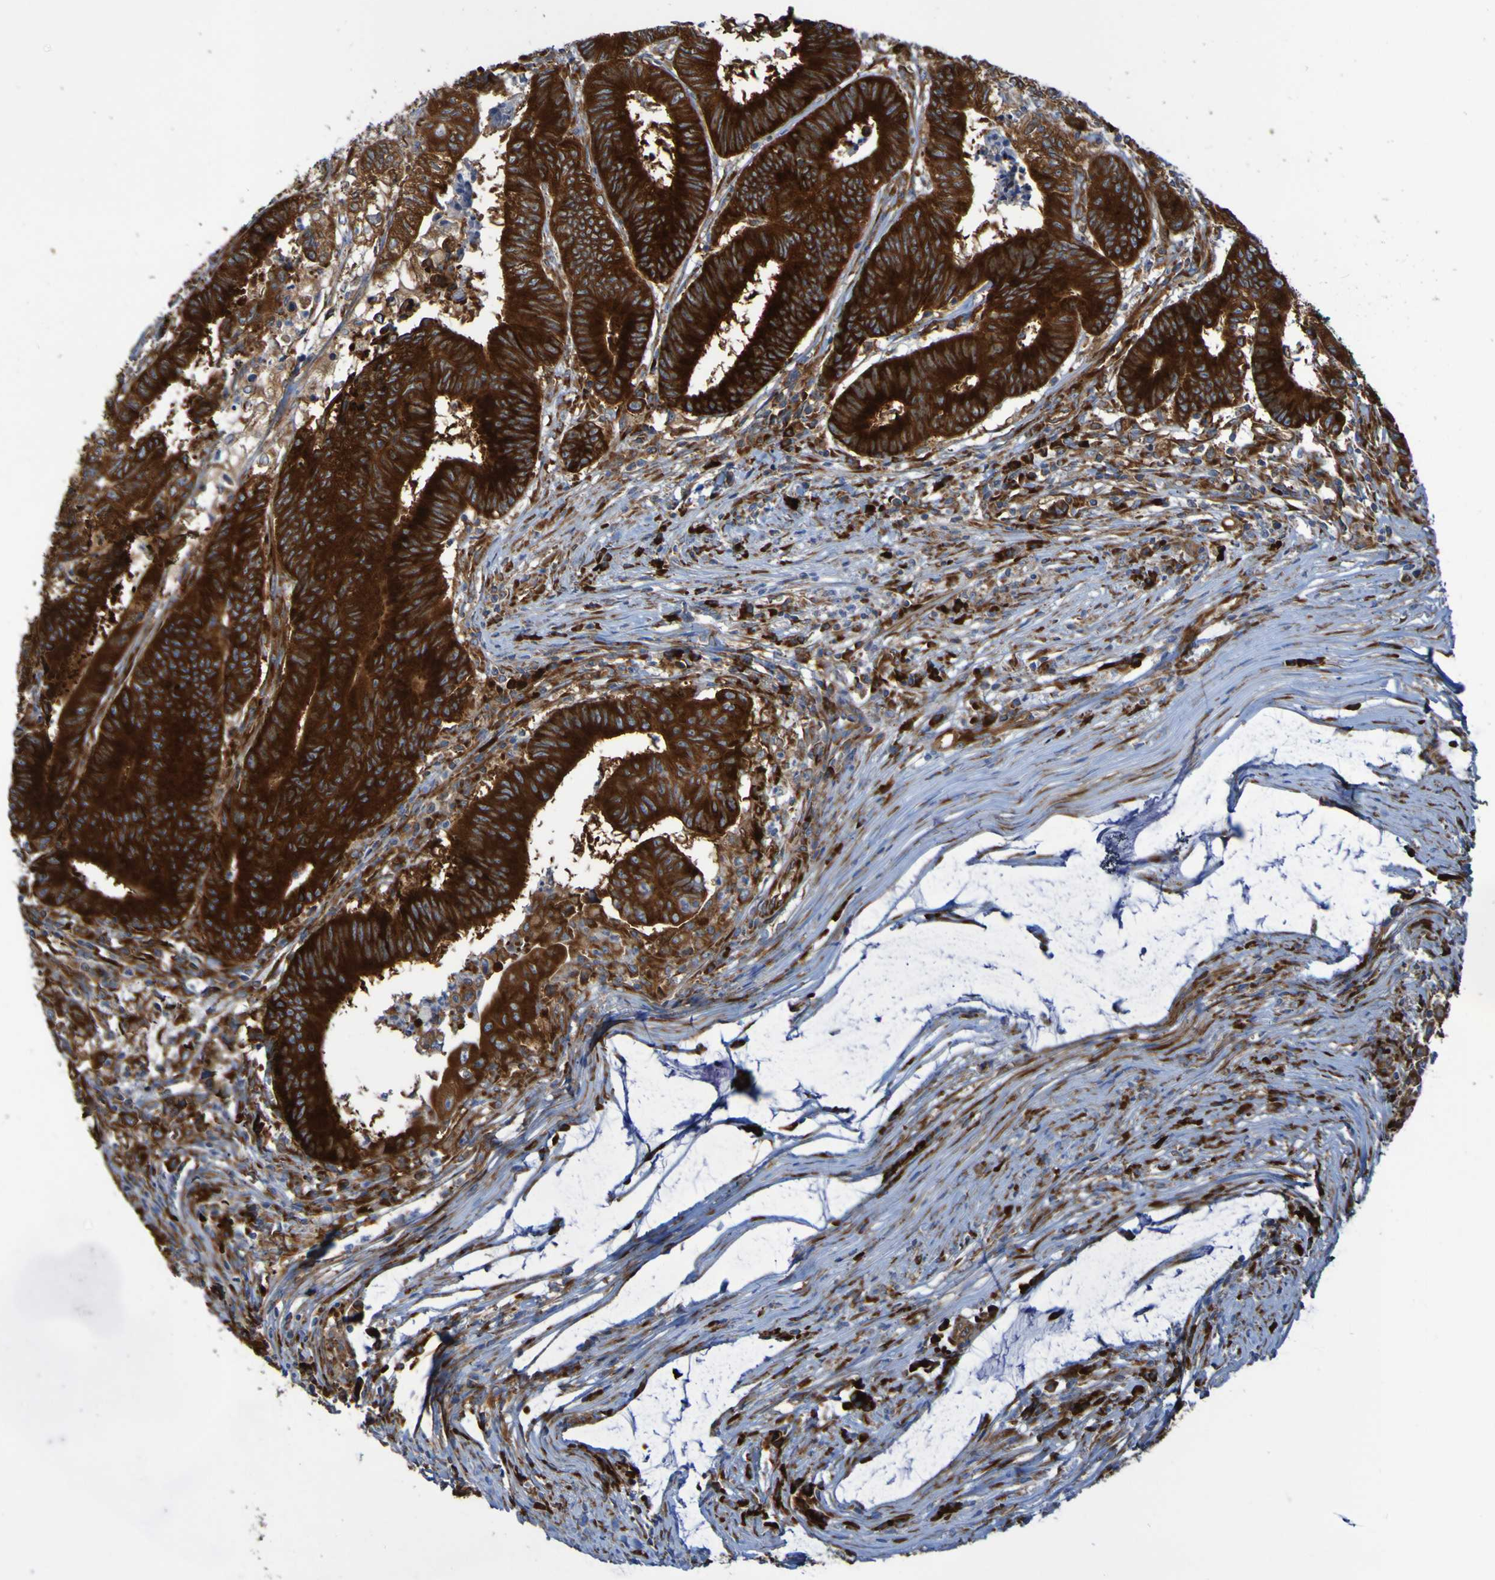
{"staining": {"intensity": "strong", "quantity": ">75%", "location": "cytoplasmic/membranous"}, "tissue": "colorectal cancer", "cell_type": "Tumor cells", "image_type": "cancer", "snomed": [{"axis": "morphology", "description": "Adenocarcinoma, NOS"}, {"axis": "topography", "description": "Colon"}], "caption": "Colorectal cancer stained with immunohistochemistry (IHC) shows strong cytoplasmic/membranous staining in about >75% of tumor cells.", "gene": "RPL10", "patient": {"sex": "male", "age": 45}}